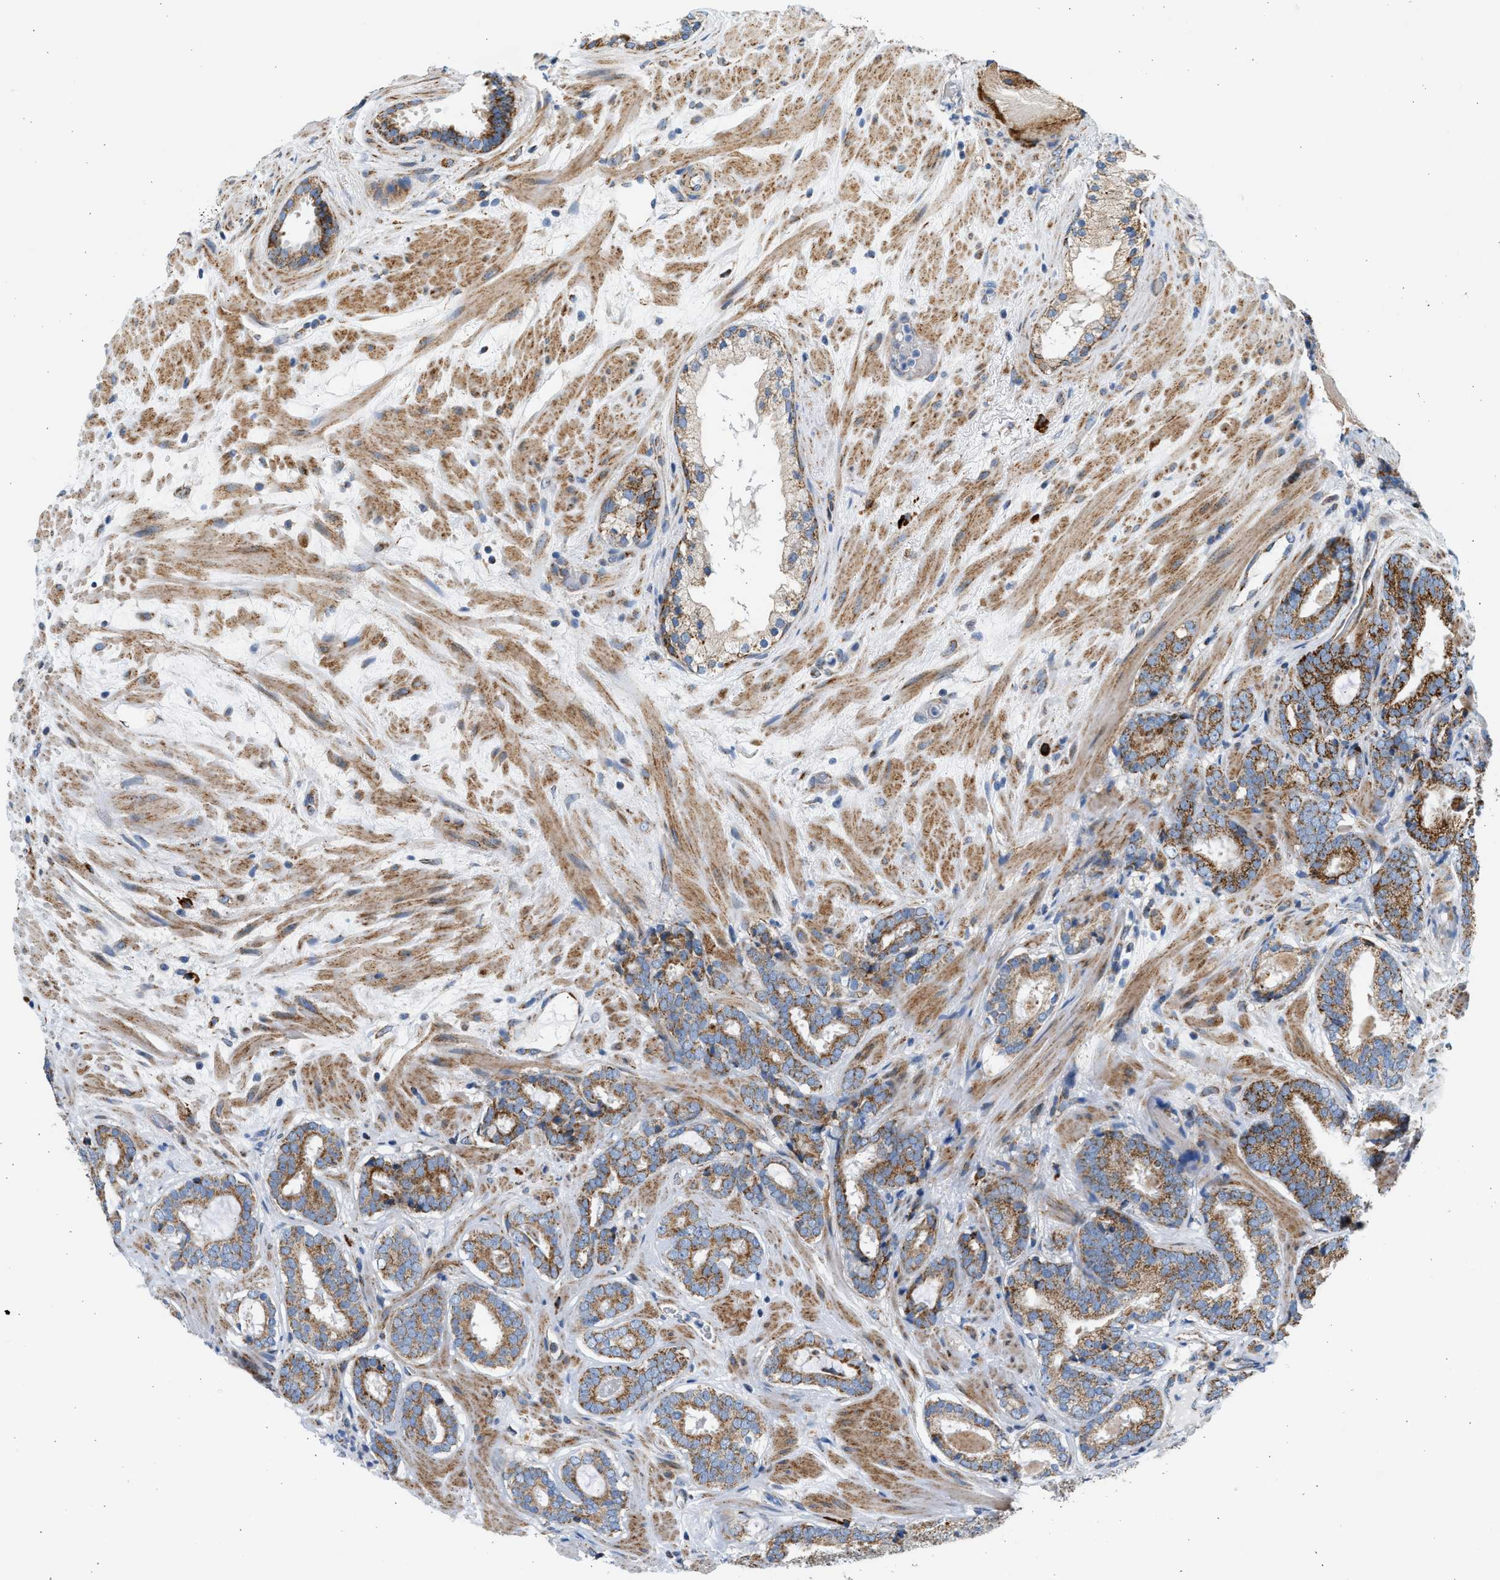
{"staining": {"intensity": "strong", "quantity": ">75%", "location": "cytoplasmic/membranous"}, "tissue": "prostate cancer", "cell_type": "Tumor cells", "image_type": "cancer", "snomed": [{"axis": "morphology", "description": "Adenocarcinoma, Low grade"}, {"axis": "topography", "description": "Prostate"}], "caption": "Prostate adenocarcinoma (low-grade) stained with a protein marker reveals strong staining in tumor cells.", "gene": "KCNMB3", "patient": {"sex": "male", "age": 69}}